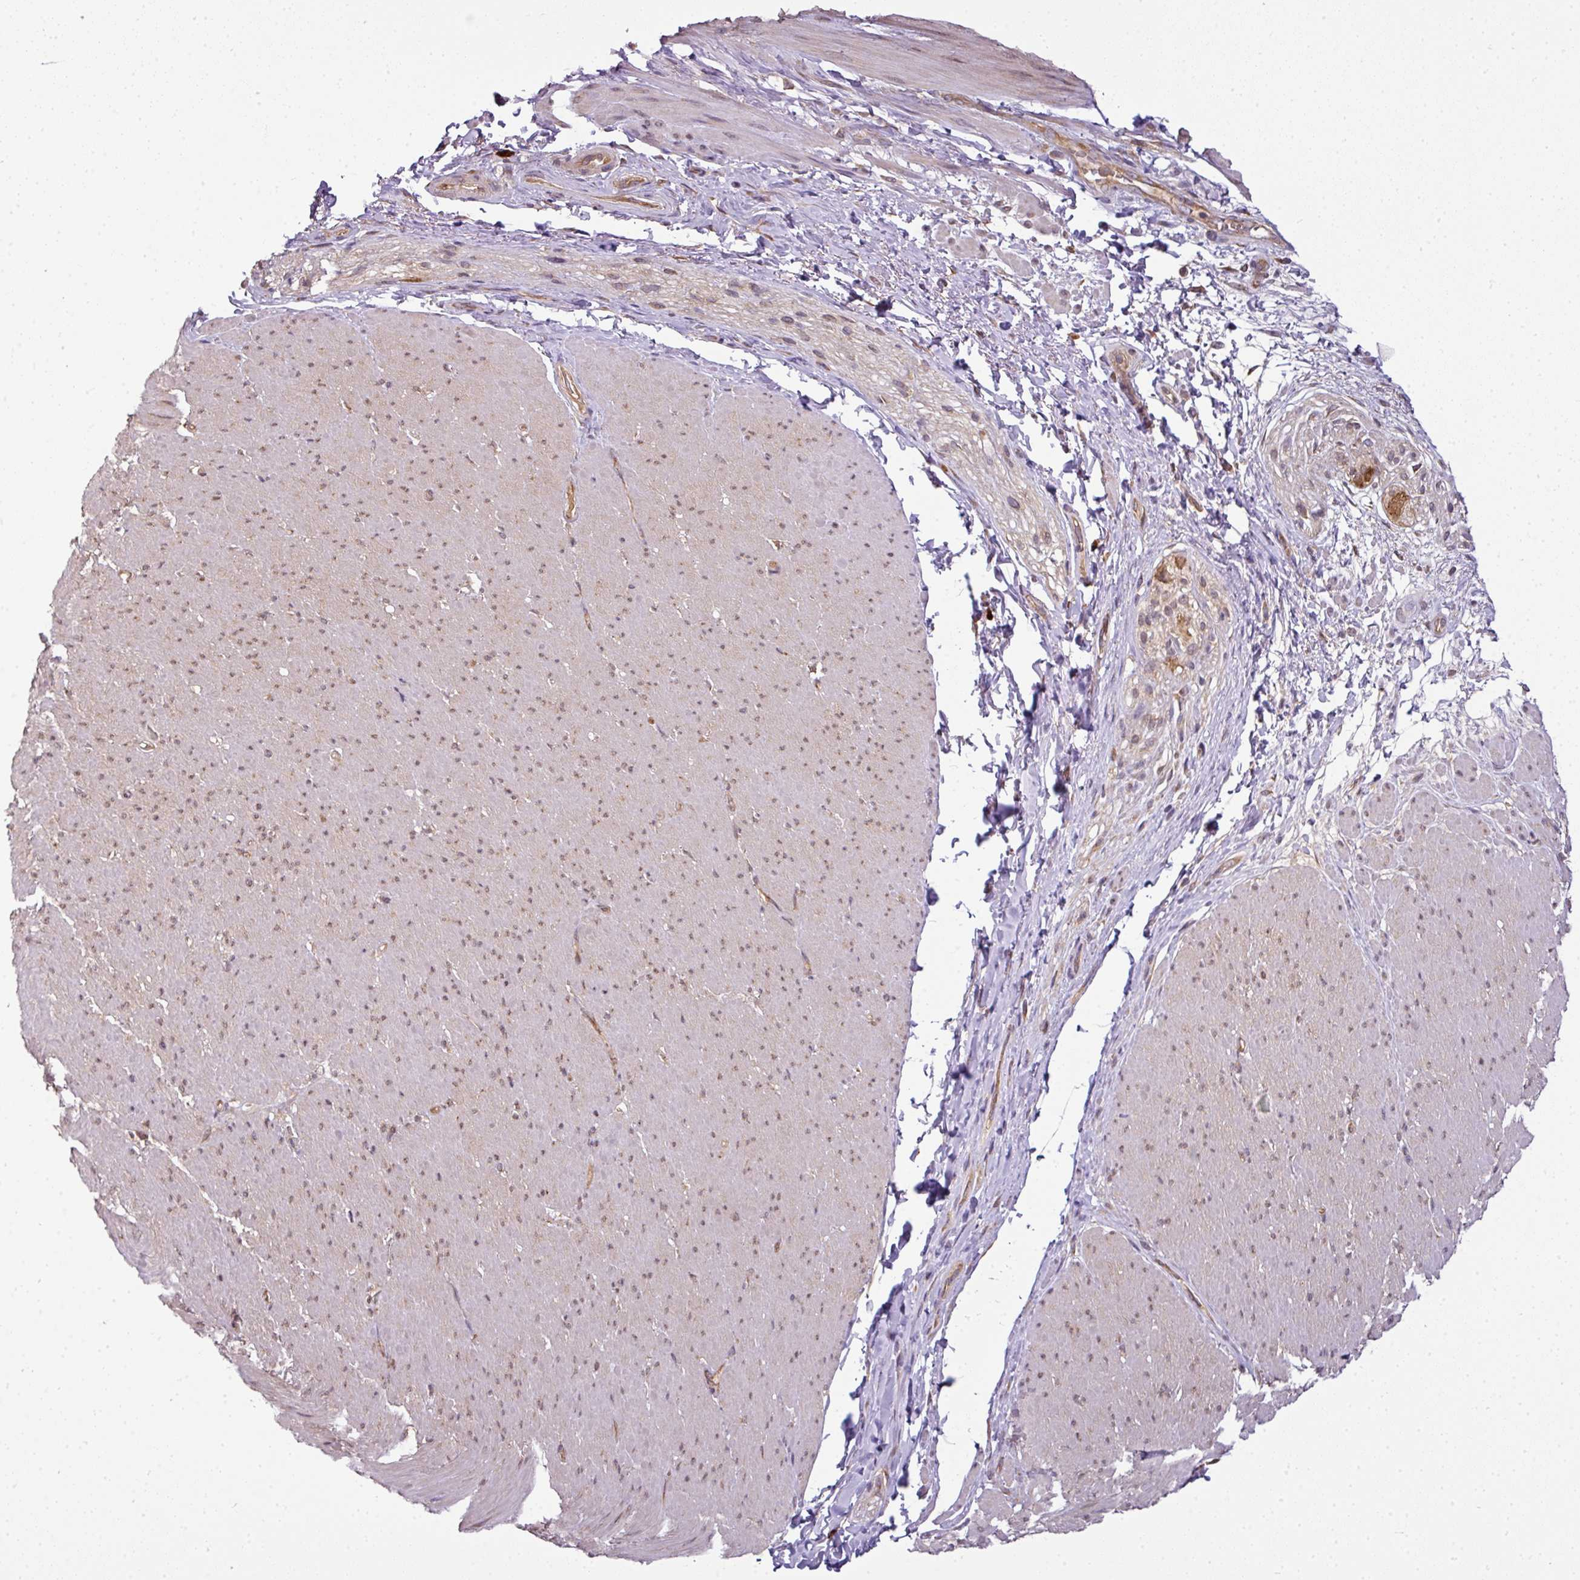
{"staining": {"intensity": "weak", "quantity": "25%-75%", "location": "cytoplasmic/membranous,nuclear"}, "tissue": "smooth muscle", "cell_type": "Smooth muscle cells", "image_type": "normal", "snomed": [{"axis": "morphology", "description": "Normal tissue, NOS"}, {"axis": "topography", "description": "Smooth muscle"}, {"axis": "topography", "description": "Rectum"}], "caption": "This photomicrograph exhibits immunohistochemistry staining of unremarkable human smooth muscle, with low weak cytoplasmic/membranous,nuclear expression in about 25%-75% of smooth muscle cells.", "gene": "RBM14", "patient": {"sex": "male", "age": 53}}